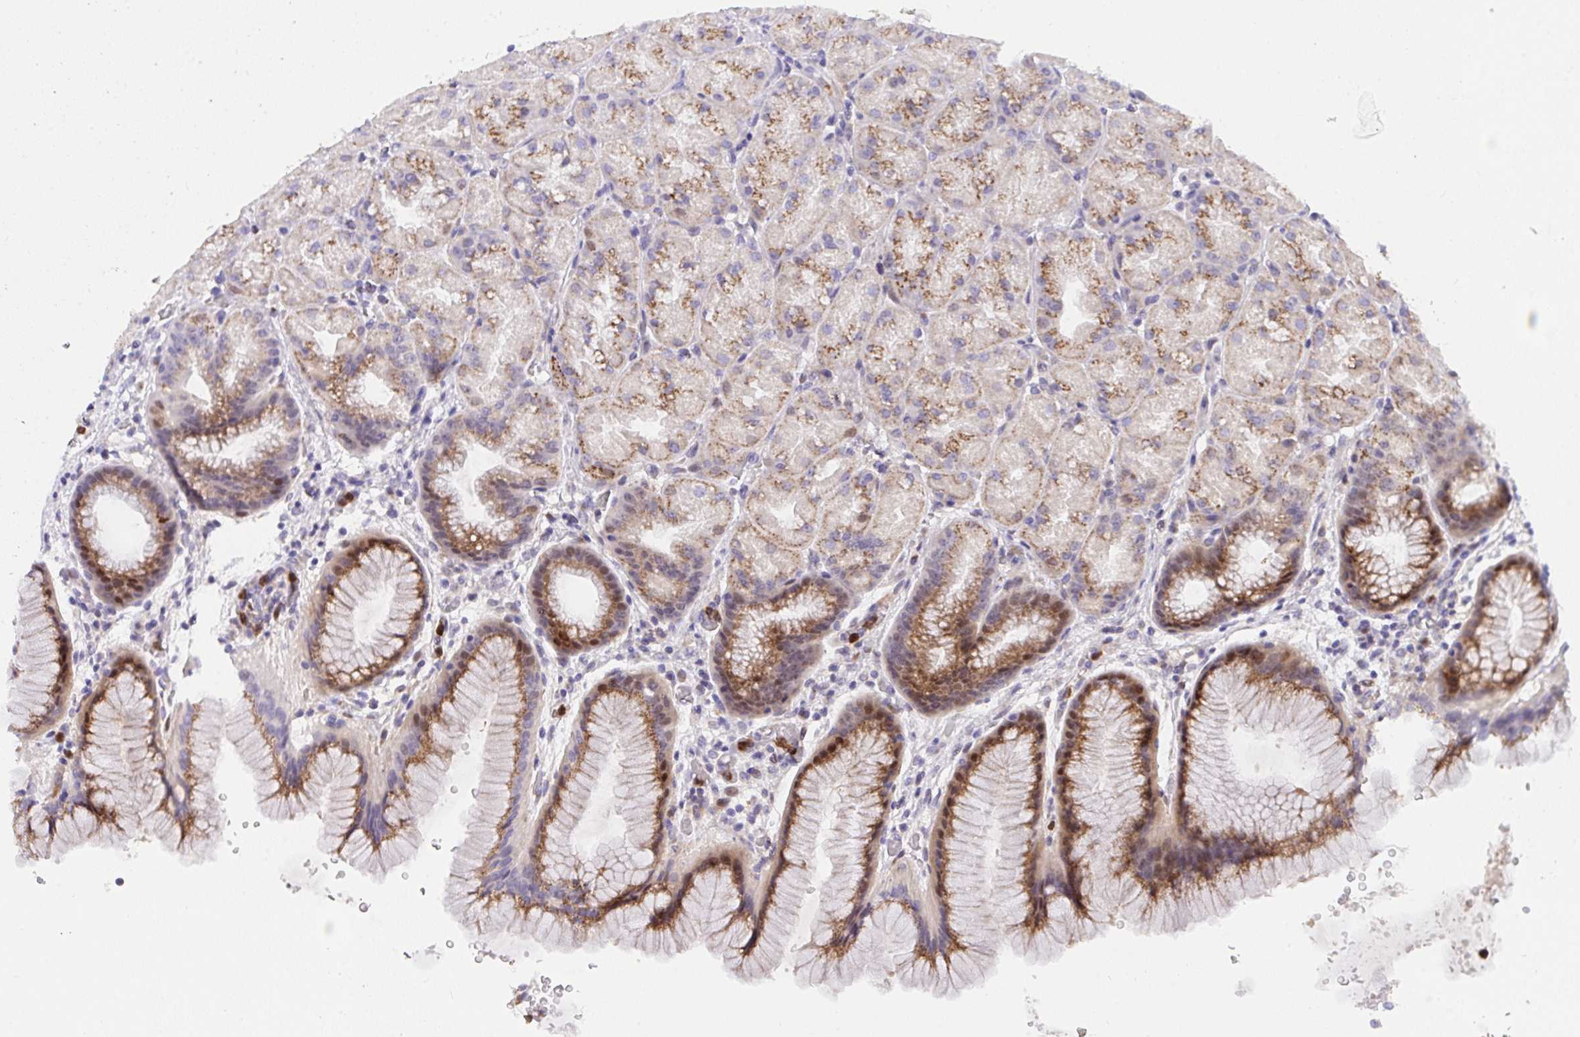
{"staining": {"intensity": "strong", "quantity": "25%-75%", "location": "cytoplasmic/membranous,nuclear"}, "tissue": "stomach", "cell_type": "Glandular cells", "image_type": "normal", "snomed": [{"axis": "morphology", "description": "Normal tissue, NOS"}, {"axis": "topography", "description": "Stomach, upper"}, {"axis": "topography", "description": "Stomach"}], "caption": "This micrograph displays unremarkable stomach stained with IHC to label a protein in brown. The cytoplasmic/membranous,nuclear of glandular cells show strong positivity for the protein. Nuclei are counter-stained blue.", "gene": "ZNF554", "patient": {"sex": "male", "age": 48}}